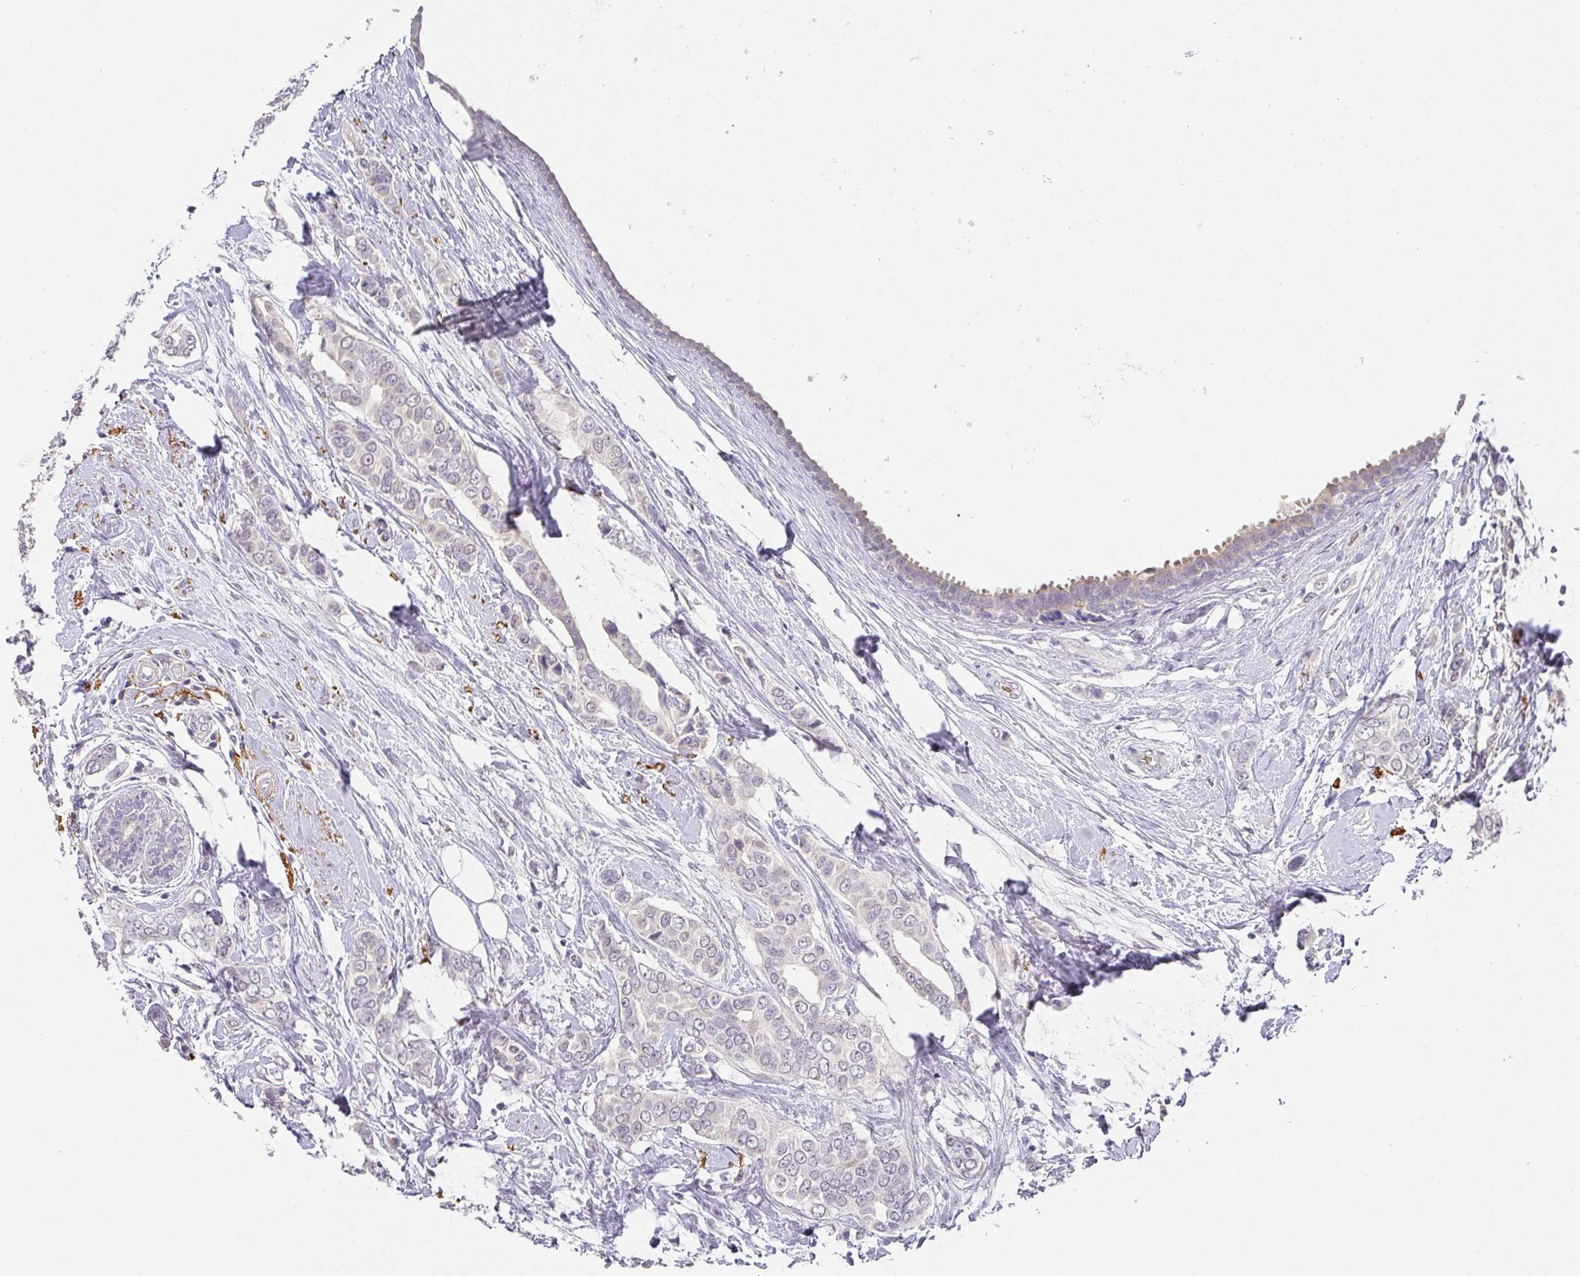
{"staining": {"intensity": "negative", "quantity": "none", "location": "none"}, "tissue": "breast cancer", "cell_type": "Tumor cells", "image_type": "cancer", "snomed": [{"axis": "morphology", "description": "Lobular carcinoma"}, {"axis": "topography", "description": "Breast"}], "caption": "Human breast lobular carcinoma stained for a protein using immunohistochemistry reveals no expression in tumor cells.", "gene": "FOXN4", "patient": {"sex": "female", "age": 51}}